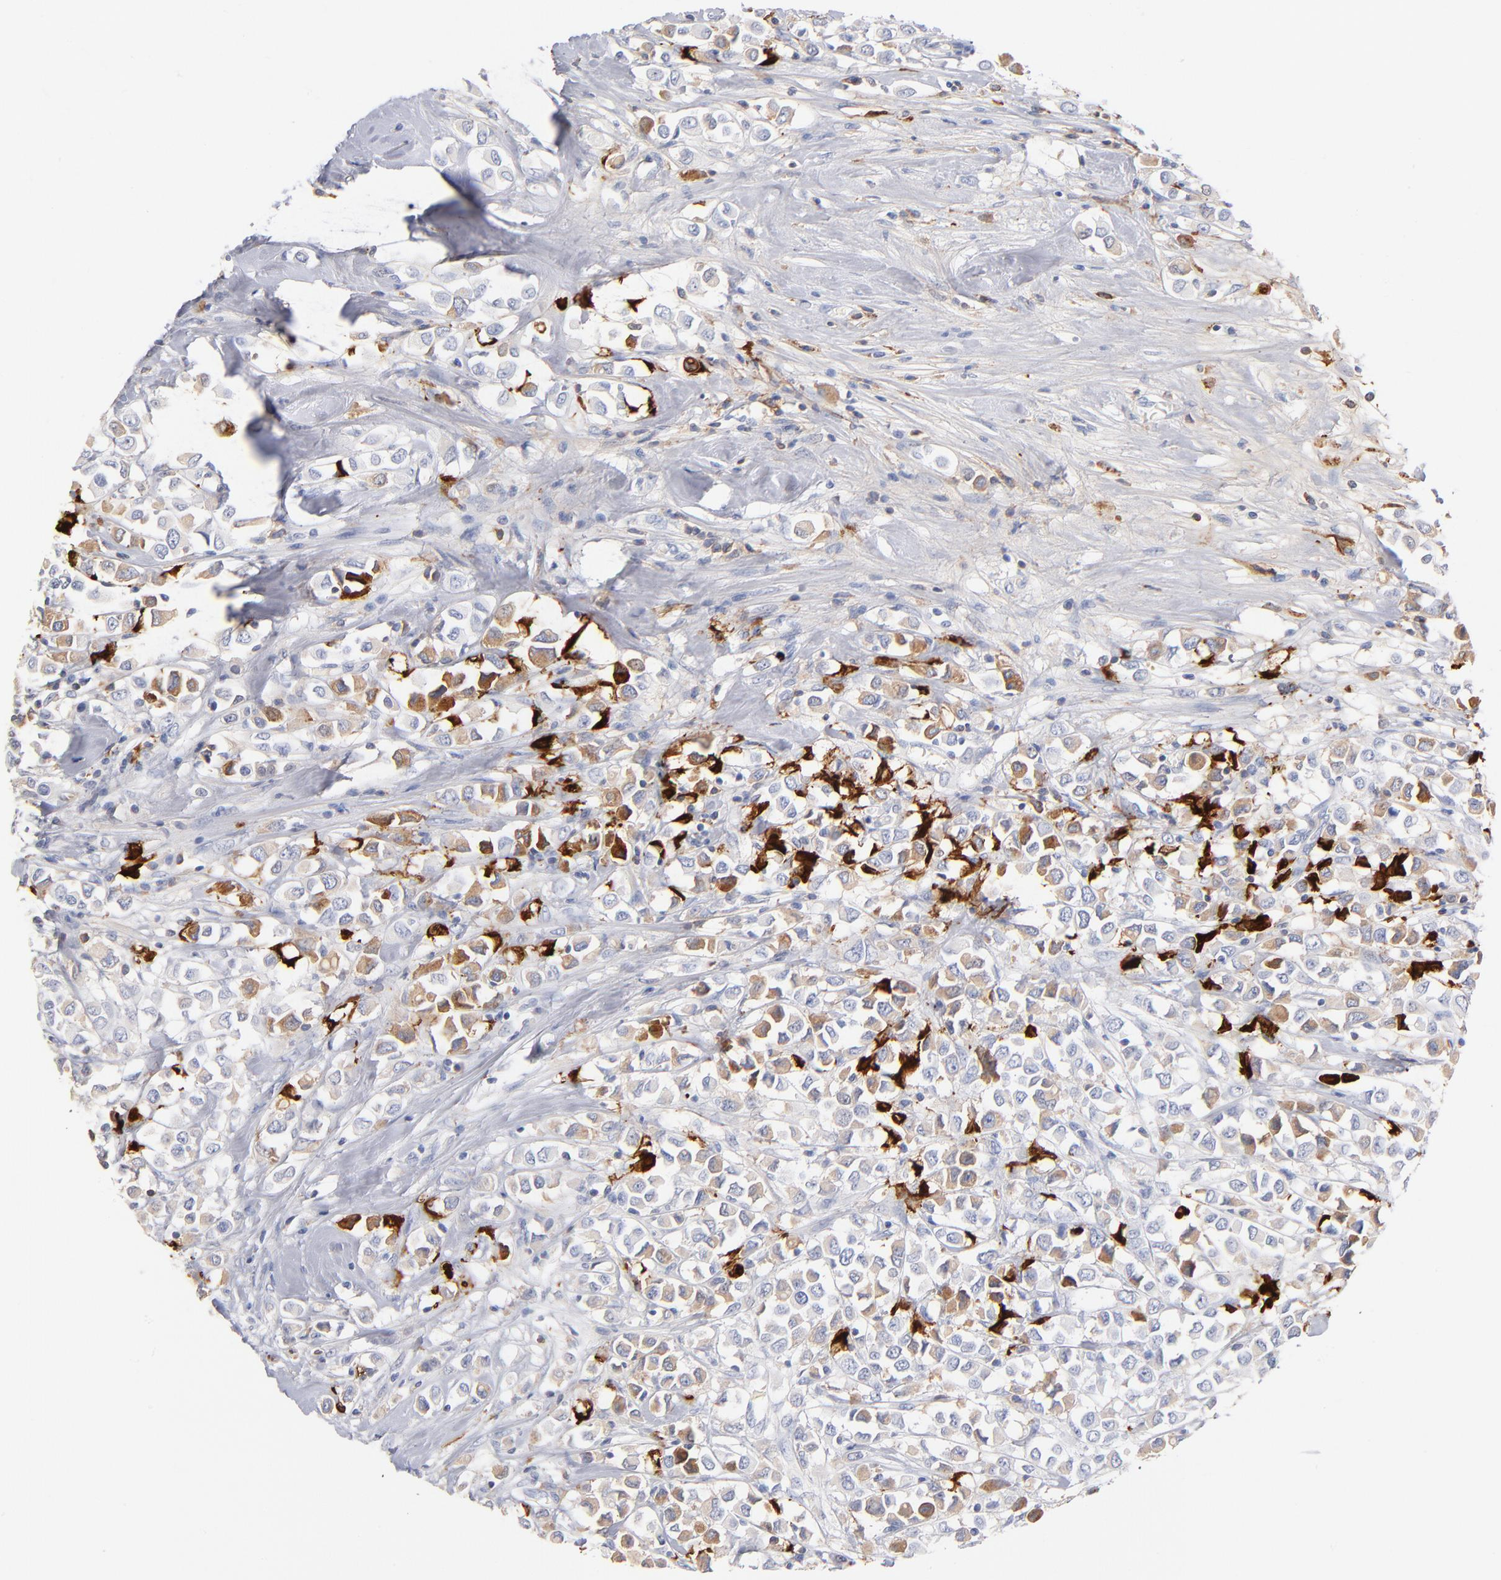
{"staining": {"intensity": "moderate", "quantity": "<25%", "location": "cytoplasmic/membranous"}, "tissue": "breast cancer", "cell_type": "Tumor cells", "image_type": "cancer", "snomed": [{"axis": "morphology", "description": "Duct carcinoma"}, {"axis": "topography", "description": "Breast"}], "caption": "This is an image of IHC staining of breast cancer, which shows moderate staining in the cytoplasmic/membranous of tumor cells.", "gene": "APOH", "patient": {"sex": "female", "age": 61}}